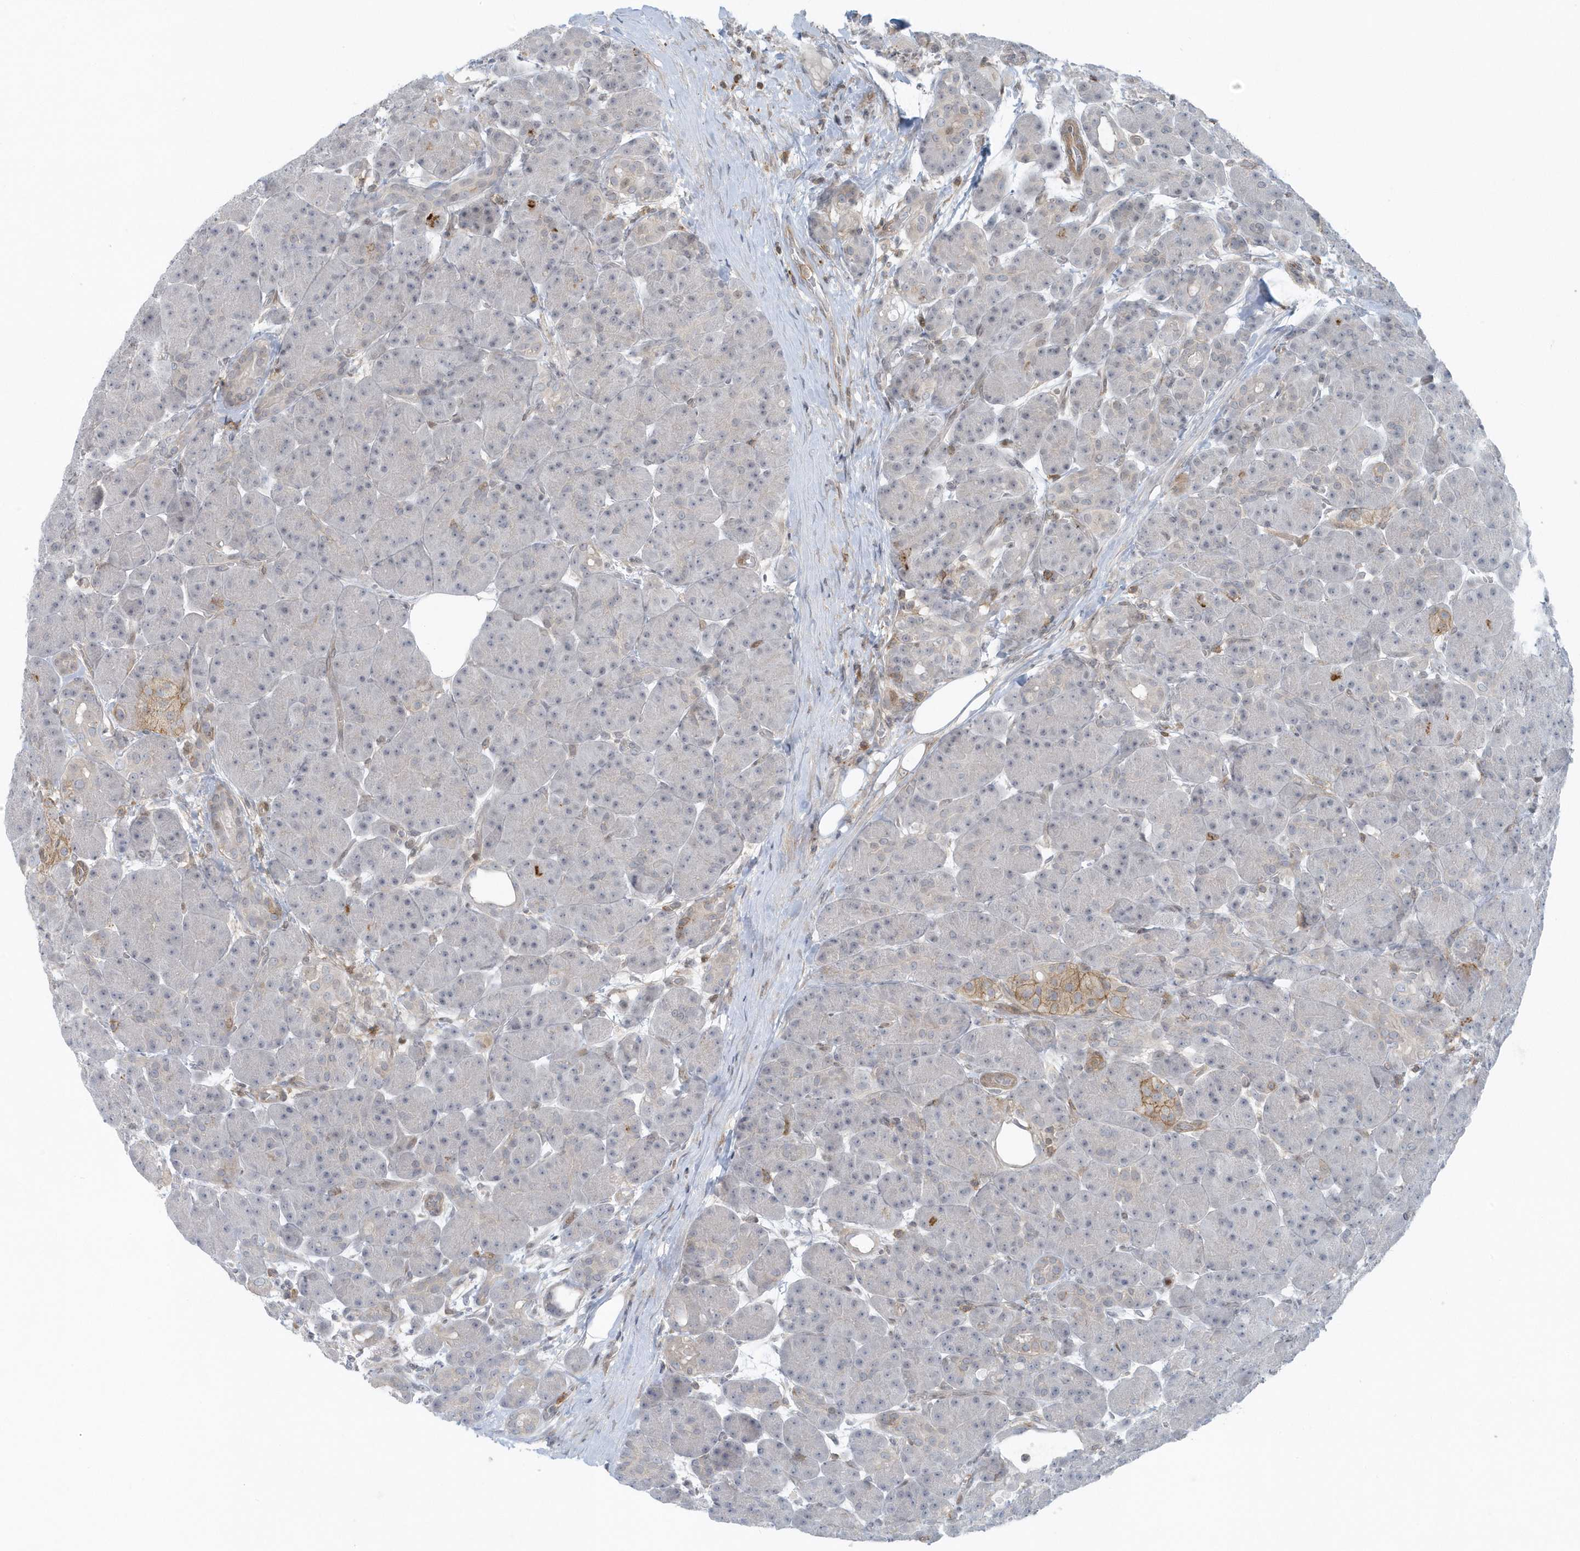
{"staining": {"intensity": "negative", "quantity": "none", "location": "none"}, "tissue": "pancreas", "cell_type": "Exocrine glandular cells", "image_type": "normal", "snomed": [{"axis": "morphology", "description": "Normal tissue, NOS"}, {"axis": "topography", "description": "Pancreas"}], "caption": "Human pancreas stained for a protein using immunohistochemistry (IHC) shows no expression in exocrine glandular cells.", "gene": "CACNB2", "patient": {"sex": "male", "age": 63}}